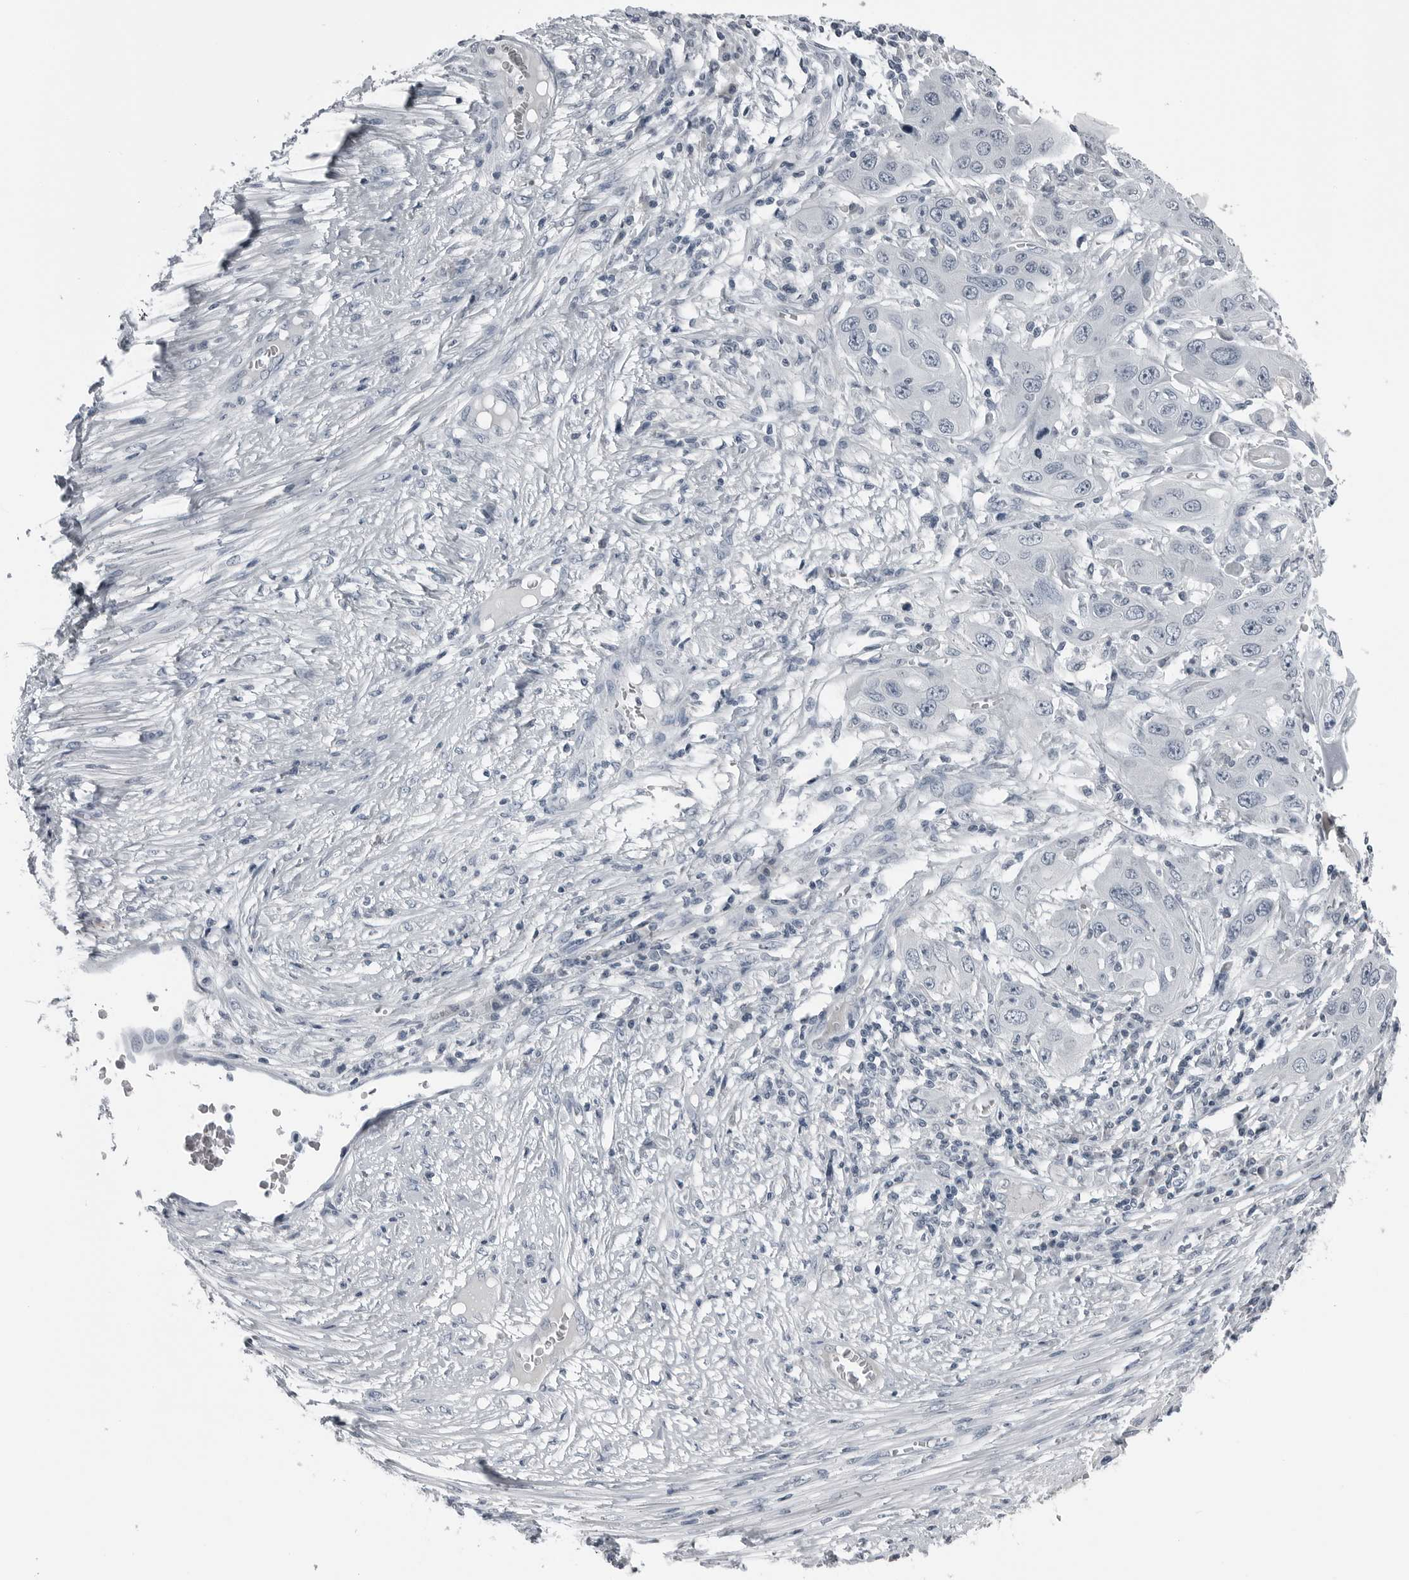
{"staining": {"intensity": "negative", "quantity": "none", "location": "none"}, "tissue": "skin cancer", "cell_type": "Tumor cells", "image_type": "cancer", "snomed": [{"axis": "morphology", "description": "Squamous cell carcinoma, NOS"}, {"axis": "topography", "description": "Skin"}], "caption": "IHC histopathology image of neoplastic tissue: squamous cell carcinoma (skin) stained with DAB (3,3'-diaminobenzidine) displays no significant protein expression in tumor cells. The staining was performed using DAB to visualize the protein expression in brown, while the nuclei were stained in blue with hematoxylin (Magnification: 20x).", "gene": "SPINK1", "patient": {"sex": "male", "age": 55}}